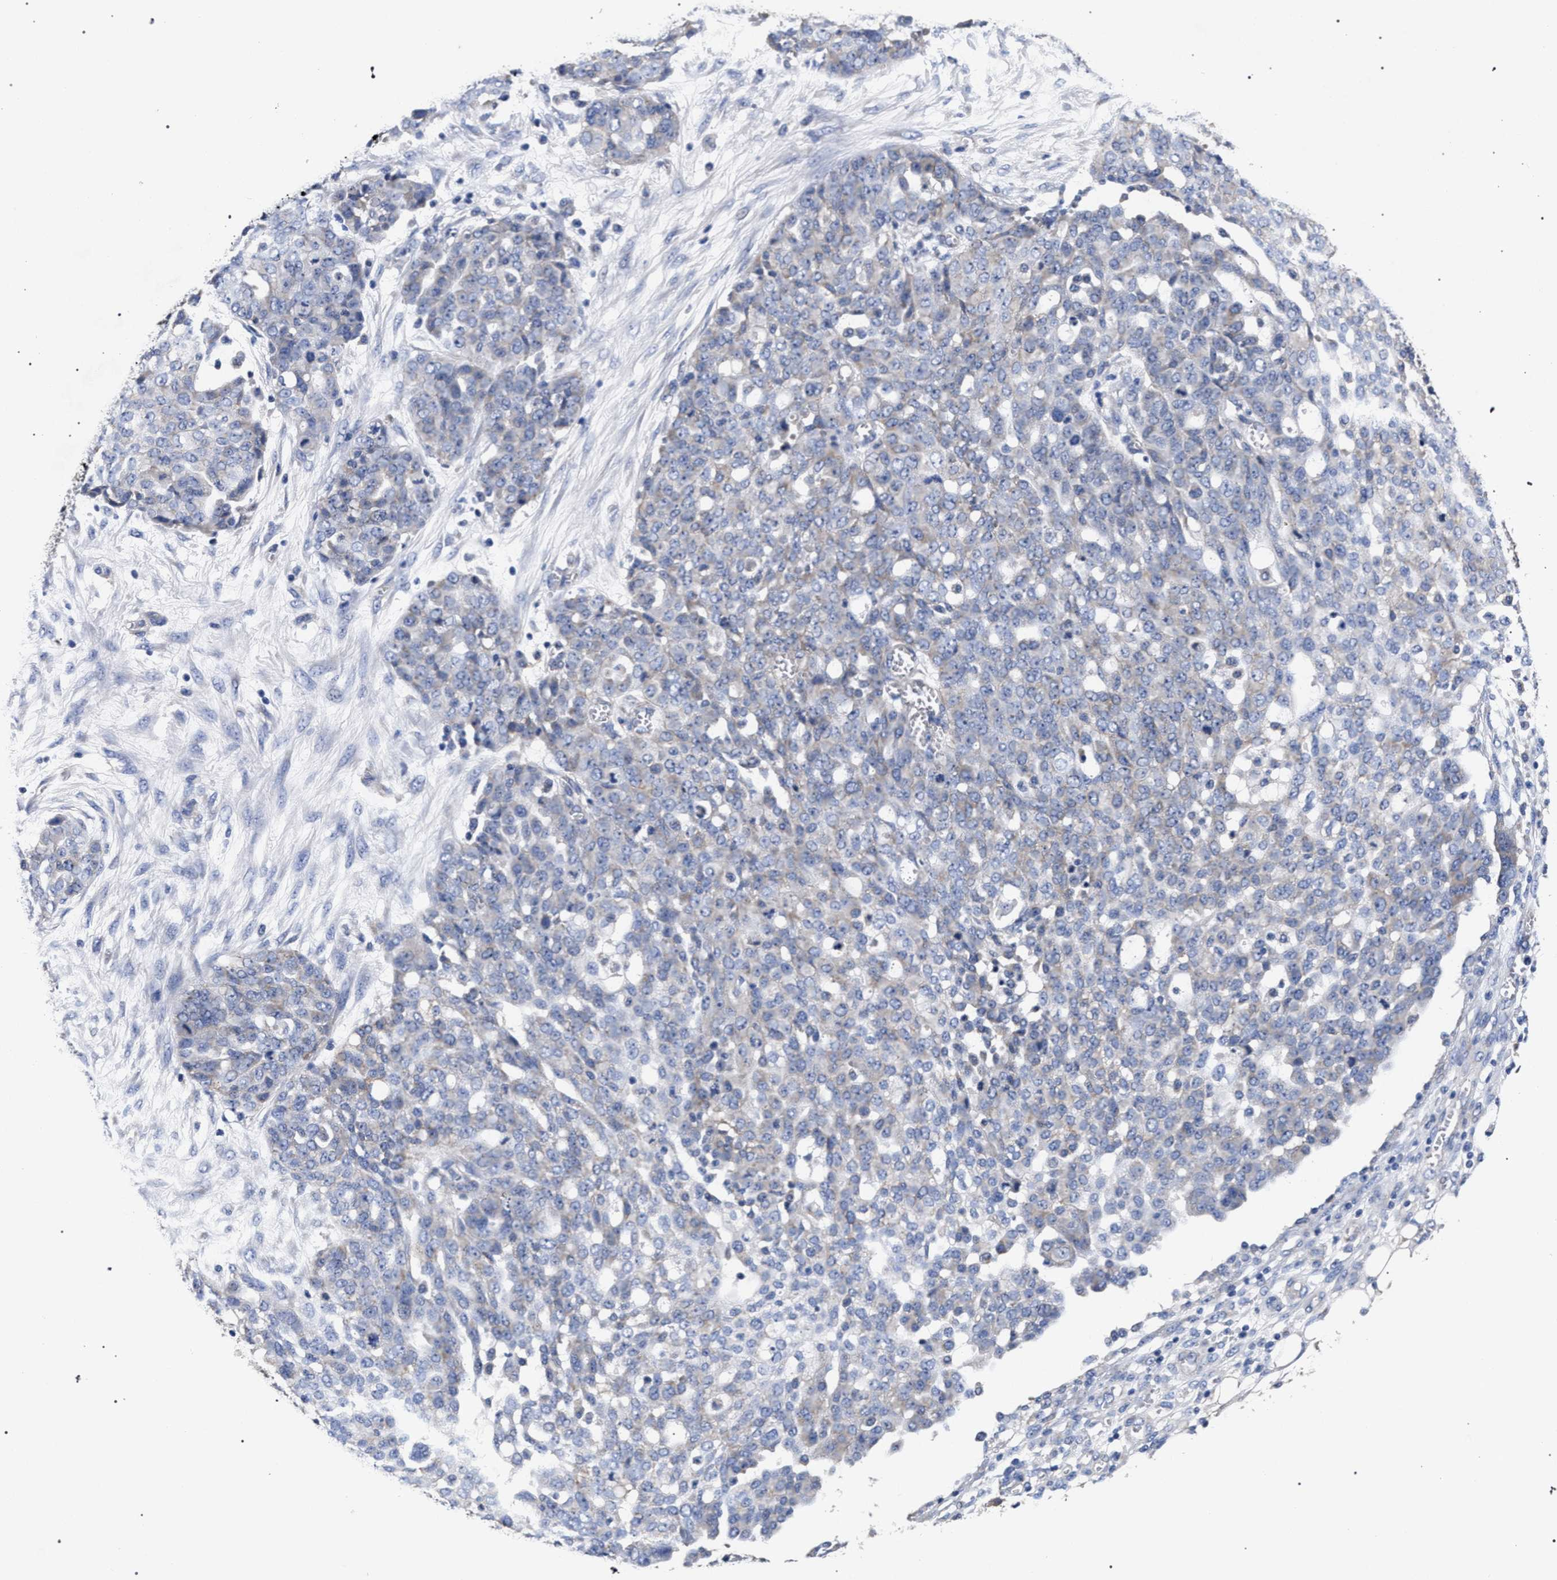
{"staining": {"intensity": "weak", "quantity": "<25%", "location": "cytoplasmic/membranous"}, "tissue": "ovarian cancer", "cell_type": "Tumor cells", "image_type": "cancer", "snomed": [{"axis": "morphology", "description": "Cystadenocarcinoma, serous, NOS"}, {"axis": "topography", "description": "Soft tissue"}, {"axis": "topography", "description": "Ovary"}], "caption": "This is an immunohistochemistry histopathology image of ovarian cancer (serous cystadenocarcinoma). There is no staining in tumor cells.", "gene": "CFAP95", "patient": {"sex": "female", "age": 57}}